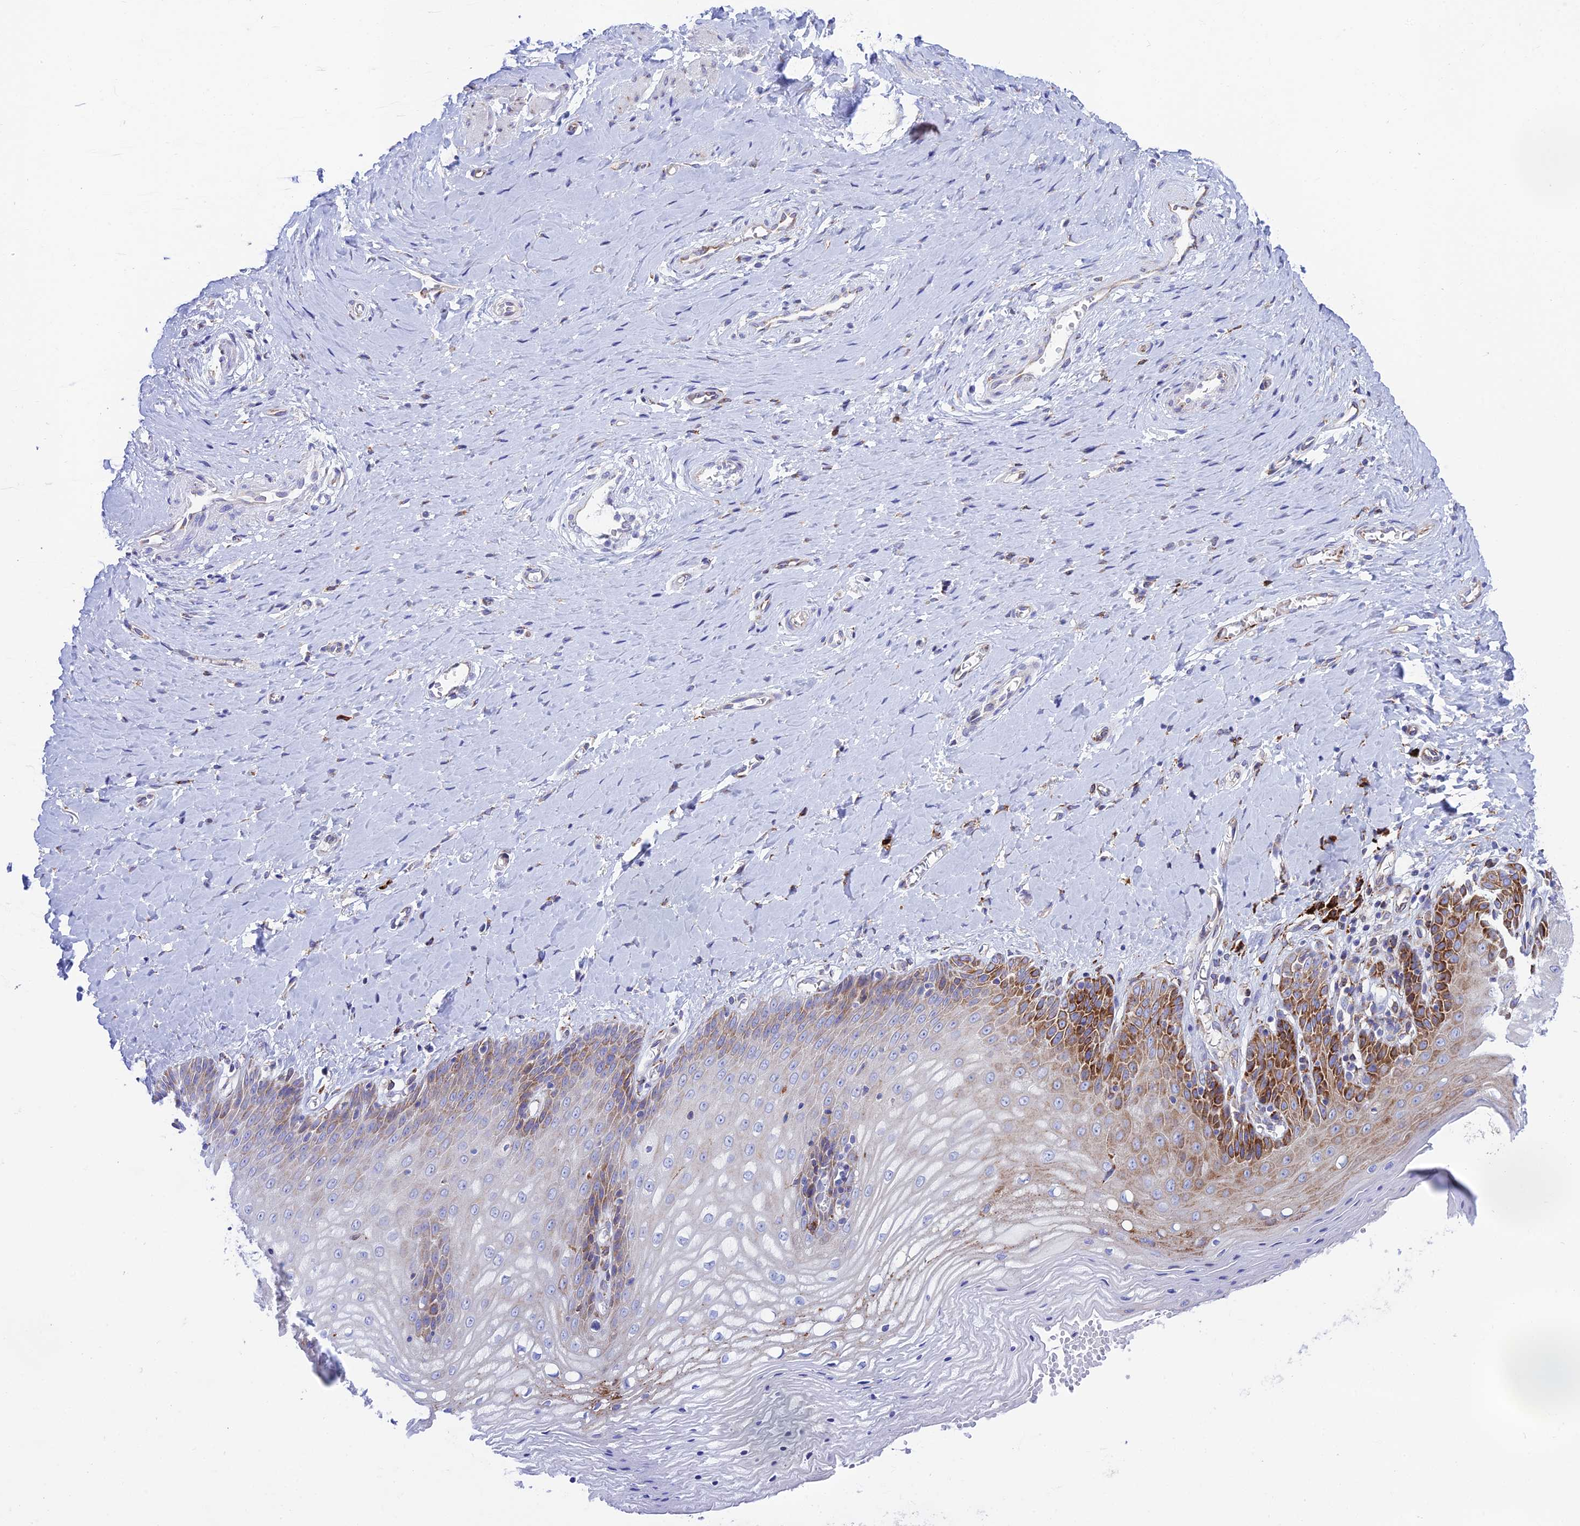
{"staining": {"intensity": "strong", "quantity": "<25%", "location": "cytoplasmic/membranous"}, "tissue": "vagina", "cell_type": "Squamous epithelial cells", "image_type": "normal", "snomed": [{"axis": "morphology", "description": "Normal tissue, NOS"}, {"axis": "topography", "description": "Vagina"}], "caption": "Immunohistochemical staining of unremarkable human vagina reveals <25% levels of strong cytoplasmic/membranous protein positivity in approximately <25% of squamous epithelial cells.", "gene": "TUBGCP6", "patient": {"sex": "female", "age": 65}}